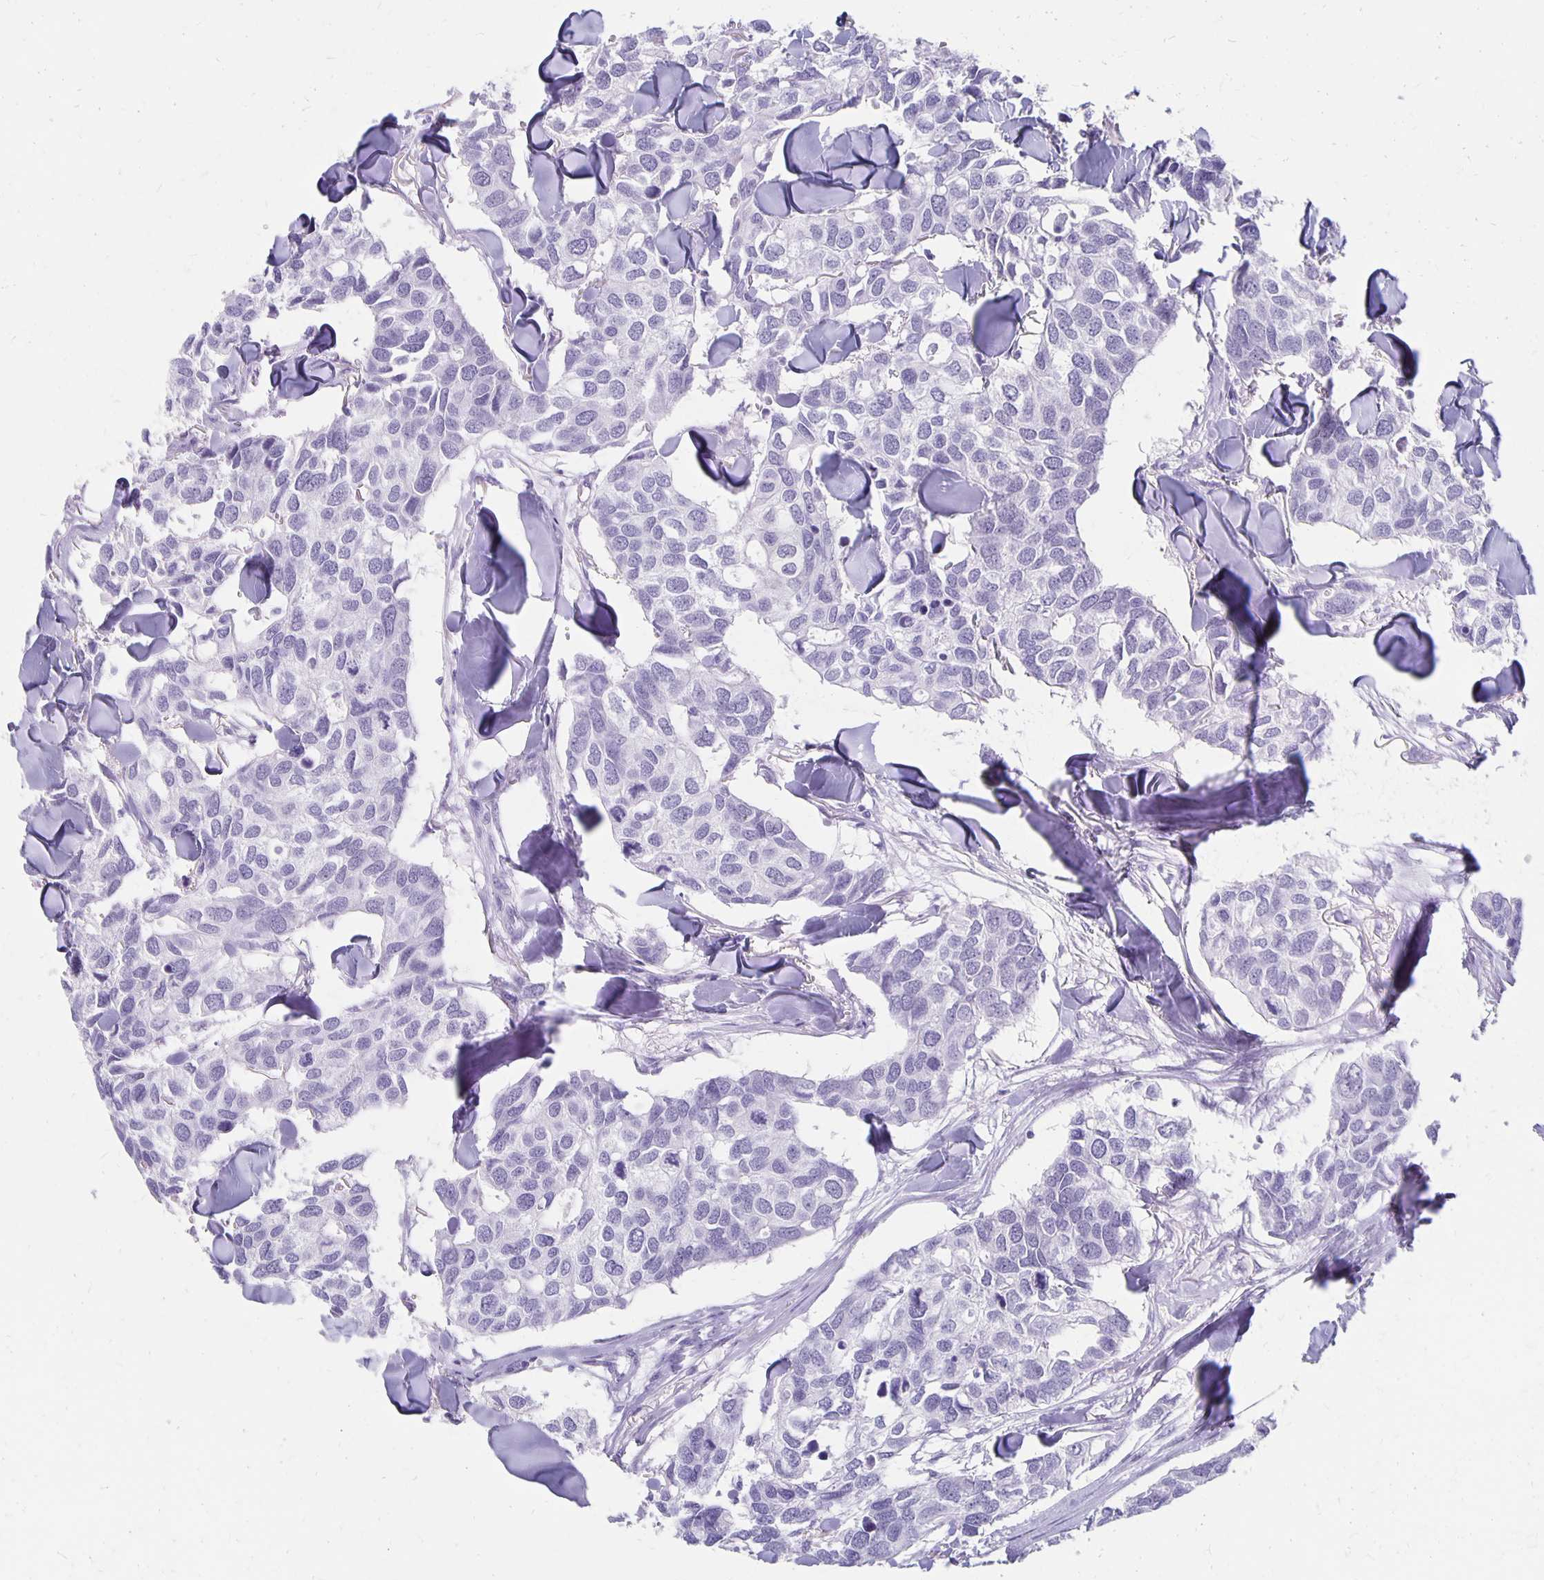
{"staining": {"intensity": "negative", "quantity": "none", "location": "none"}, "tissue": "breast cancer", "cell_type": "Tumor cells", "image_type": "cancer", "snomed": [{"axis": "morphology", "description": "Duct carcinoma"}, {"axis": "topography", "description": "Breast"}], "caption": "This image is of breast cancer stained with immunohistochemistry to label a protein in brown with the nuclei are counter-stained blue. There is no expression in tumor cells.", "gene": "MAGEC2", "patient": {"sex": "female", "age": 83}}